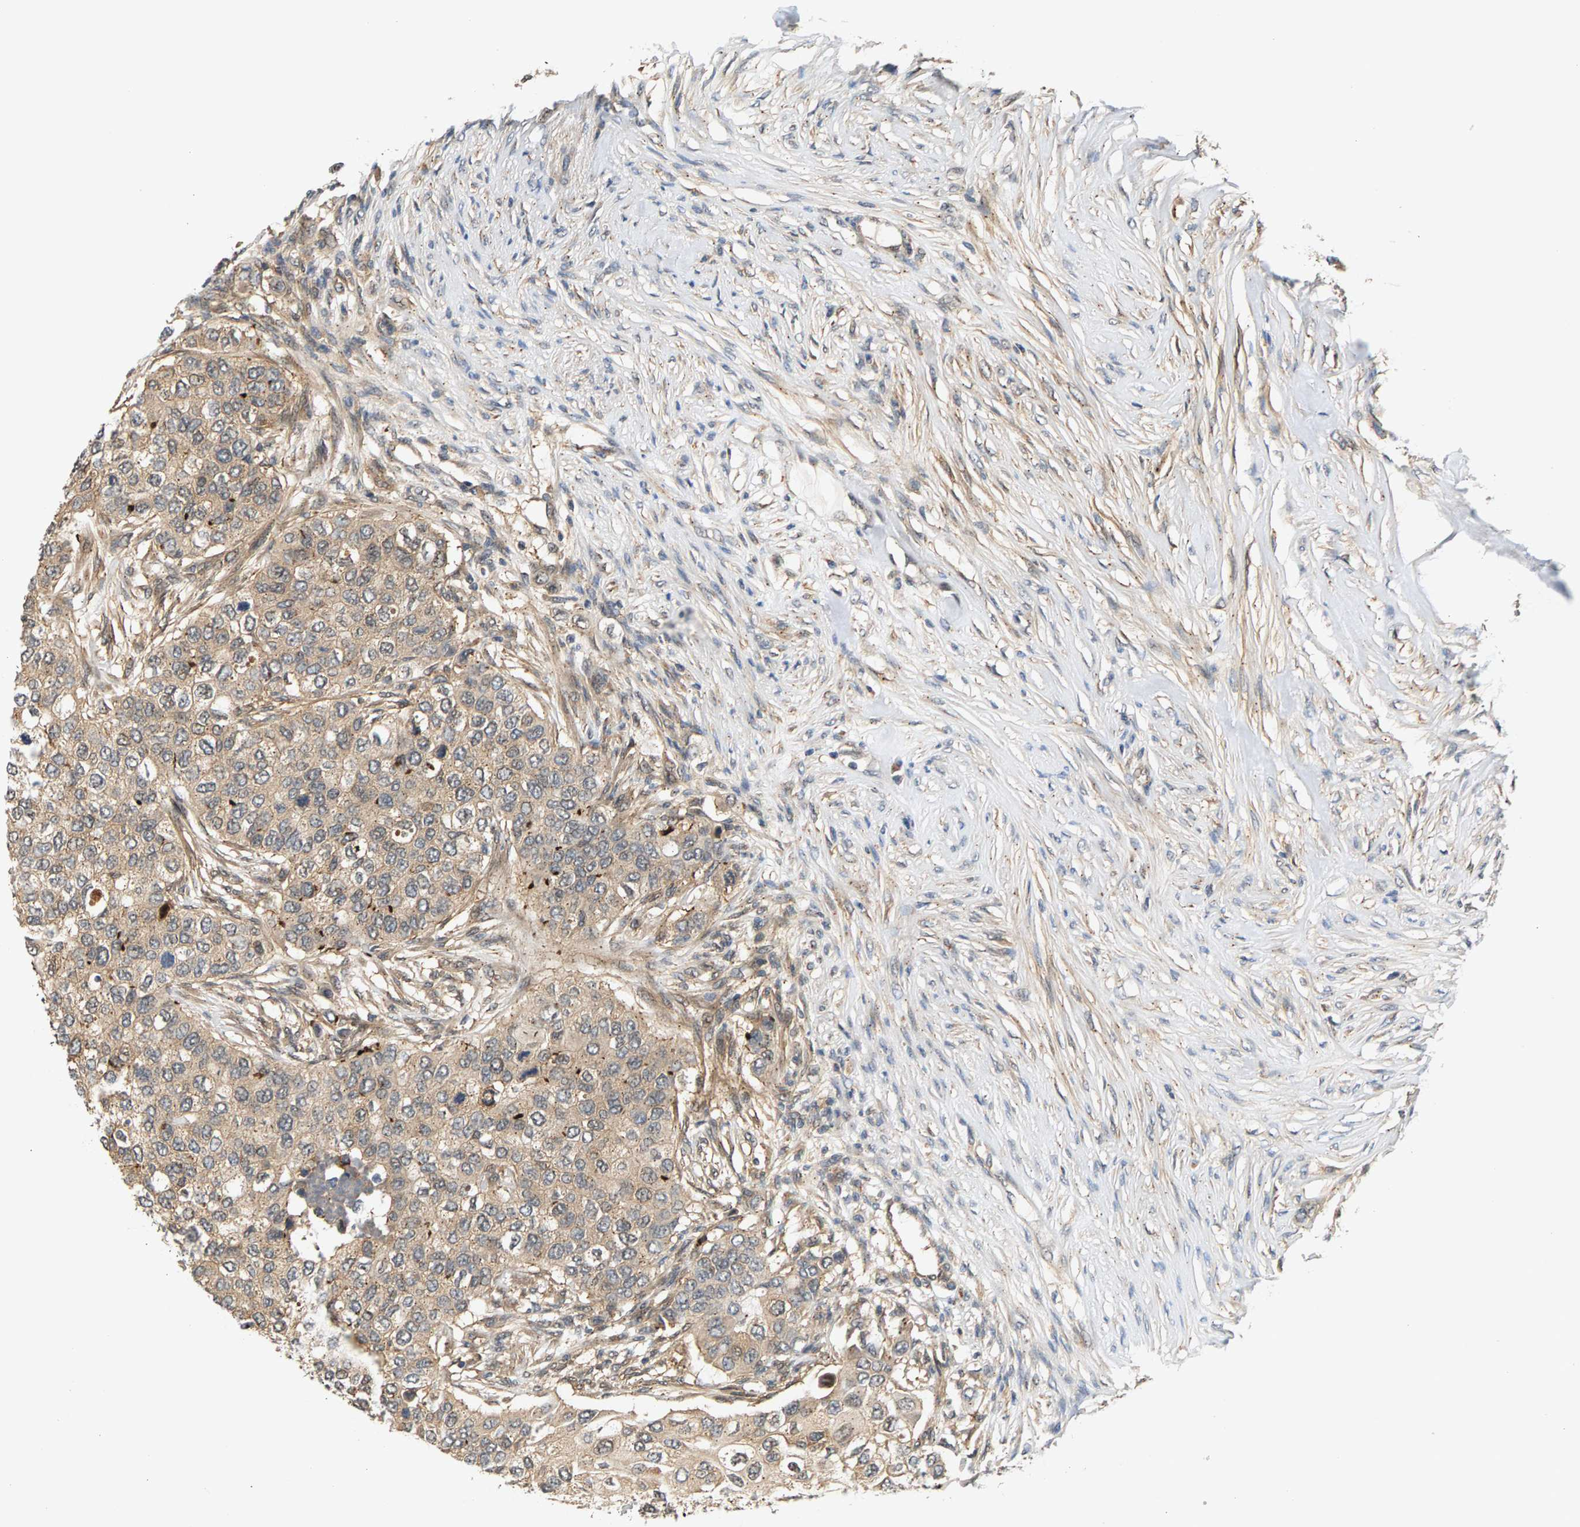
{"staining": {"intensity": "weak", "quantity": ">75%", "location": "cytoplasmic/membranous"}, "tissue": "breast cancer", "cell_type": "Tumor cells", "image_type": "cancer", "snomed": [{"axis": "morphology", "description": "Normal tissue, NOS"}, {"axis": "morphology", "description": "Duct carcinoma"}, {"axis": "topography", "description": "Breast"}], "caption": "Immunohistochemistry (IHC) (DAB) staining of human breast cancer (infiltrating ductal carcinoma) shows weak cytoplasmic/membranous protein staining in about >75% of tumor cells. The protein of interest is shown in brown color, while the nuclei are stained blue.", "gene": "MAP2K5", "patient": {"sex": "female", "age": 49}}